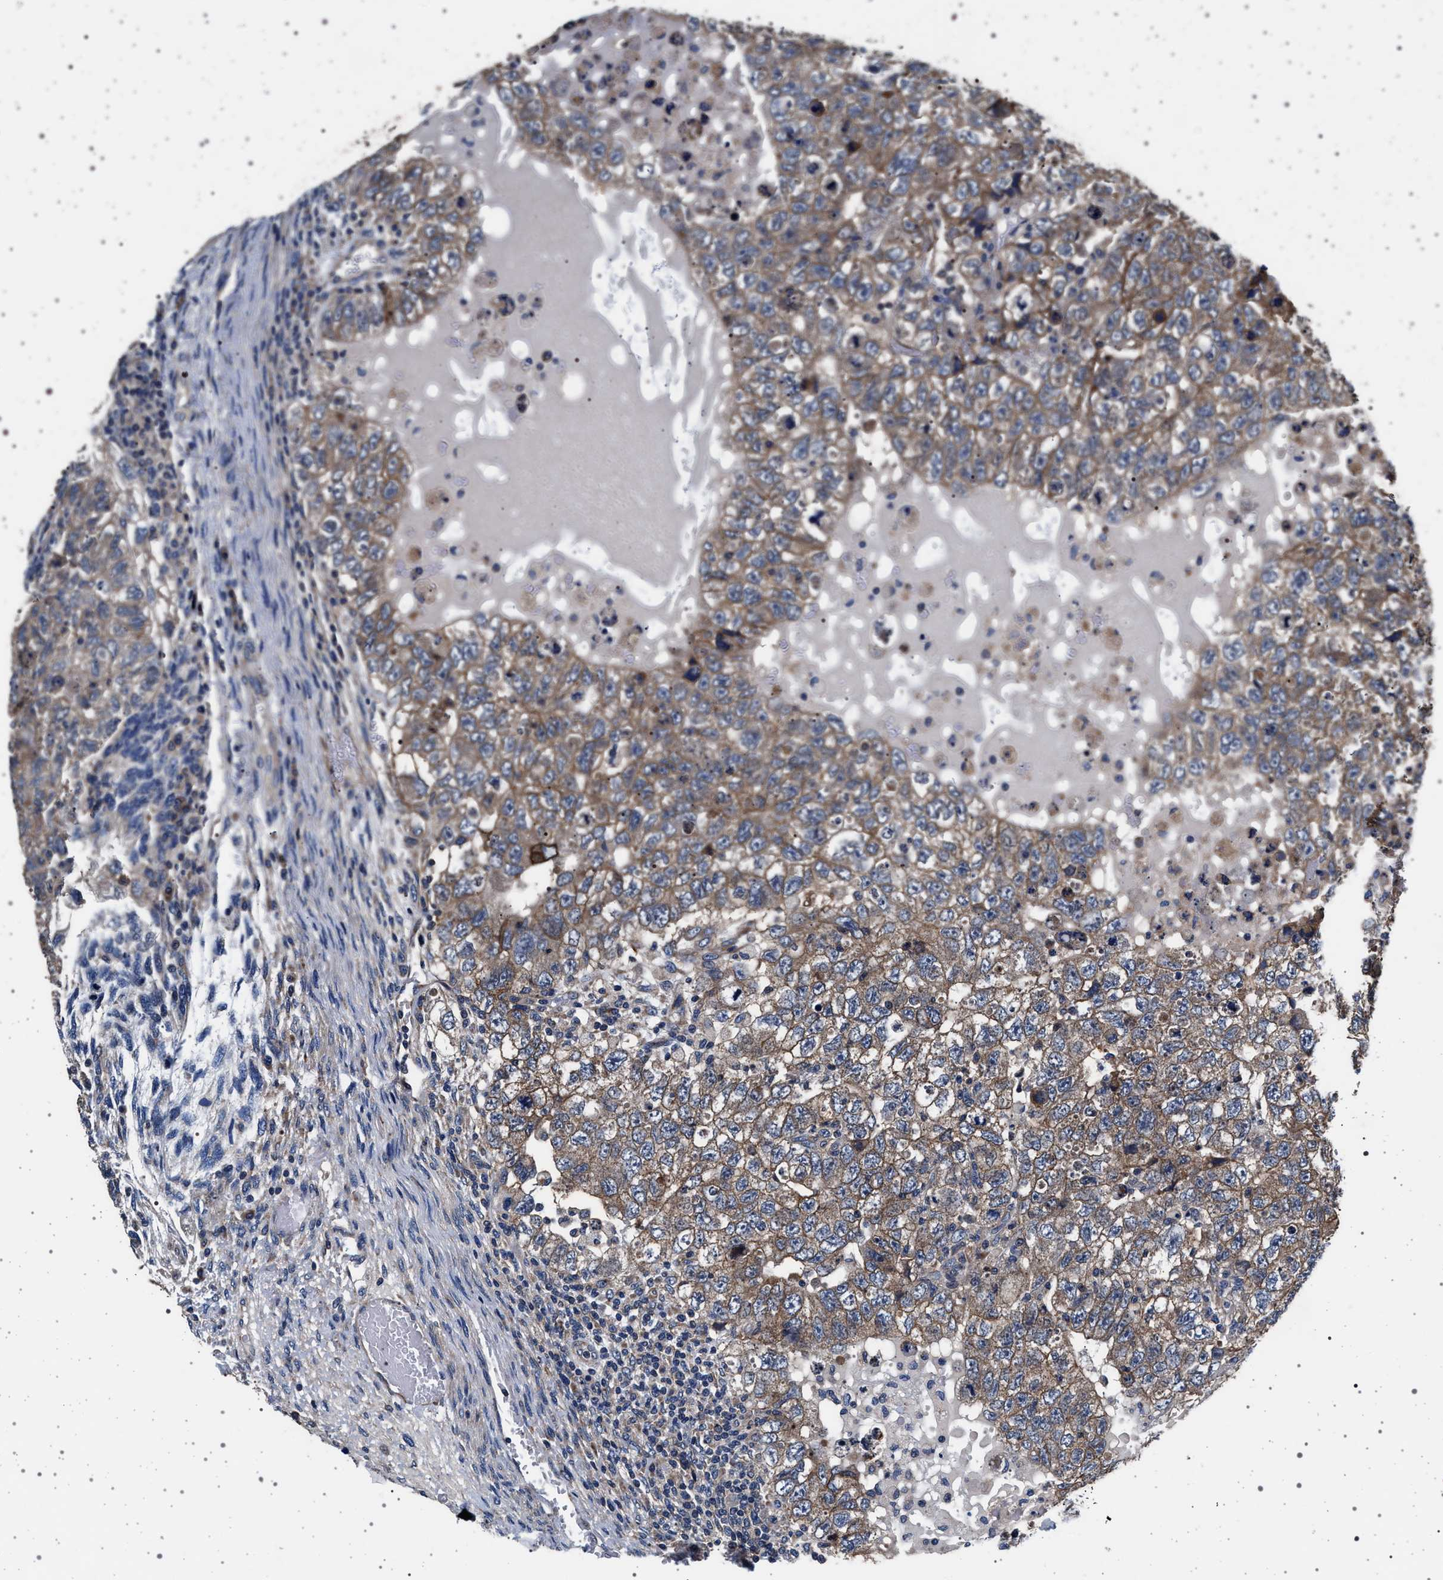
{"staining": {"intensity": "moderate", "quantity": ">75%", "location": "cytoplasmic/membranous"}, "tissue": "testis cancer", "cell_type": "Tumor cells", "image_type": "cancer", "snomed": [{"axis": "morphology", "description": "Carcinoma, Embryonal, NOS"}, {"axis": "topography", "description": "Testis"}], "caption": "Immunohistochemistry of human testis cancer shows medium levels of moderate cytoplasmic/membranous expression in about >75% of tumor cells.", "gene": "MAP3K2", "patient": {"sex": "male", "age": 36}}